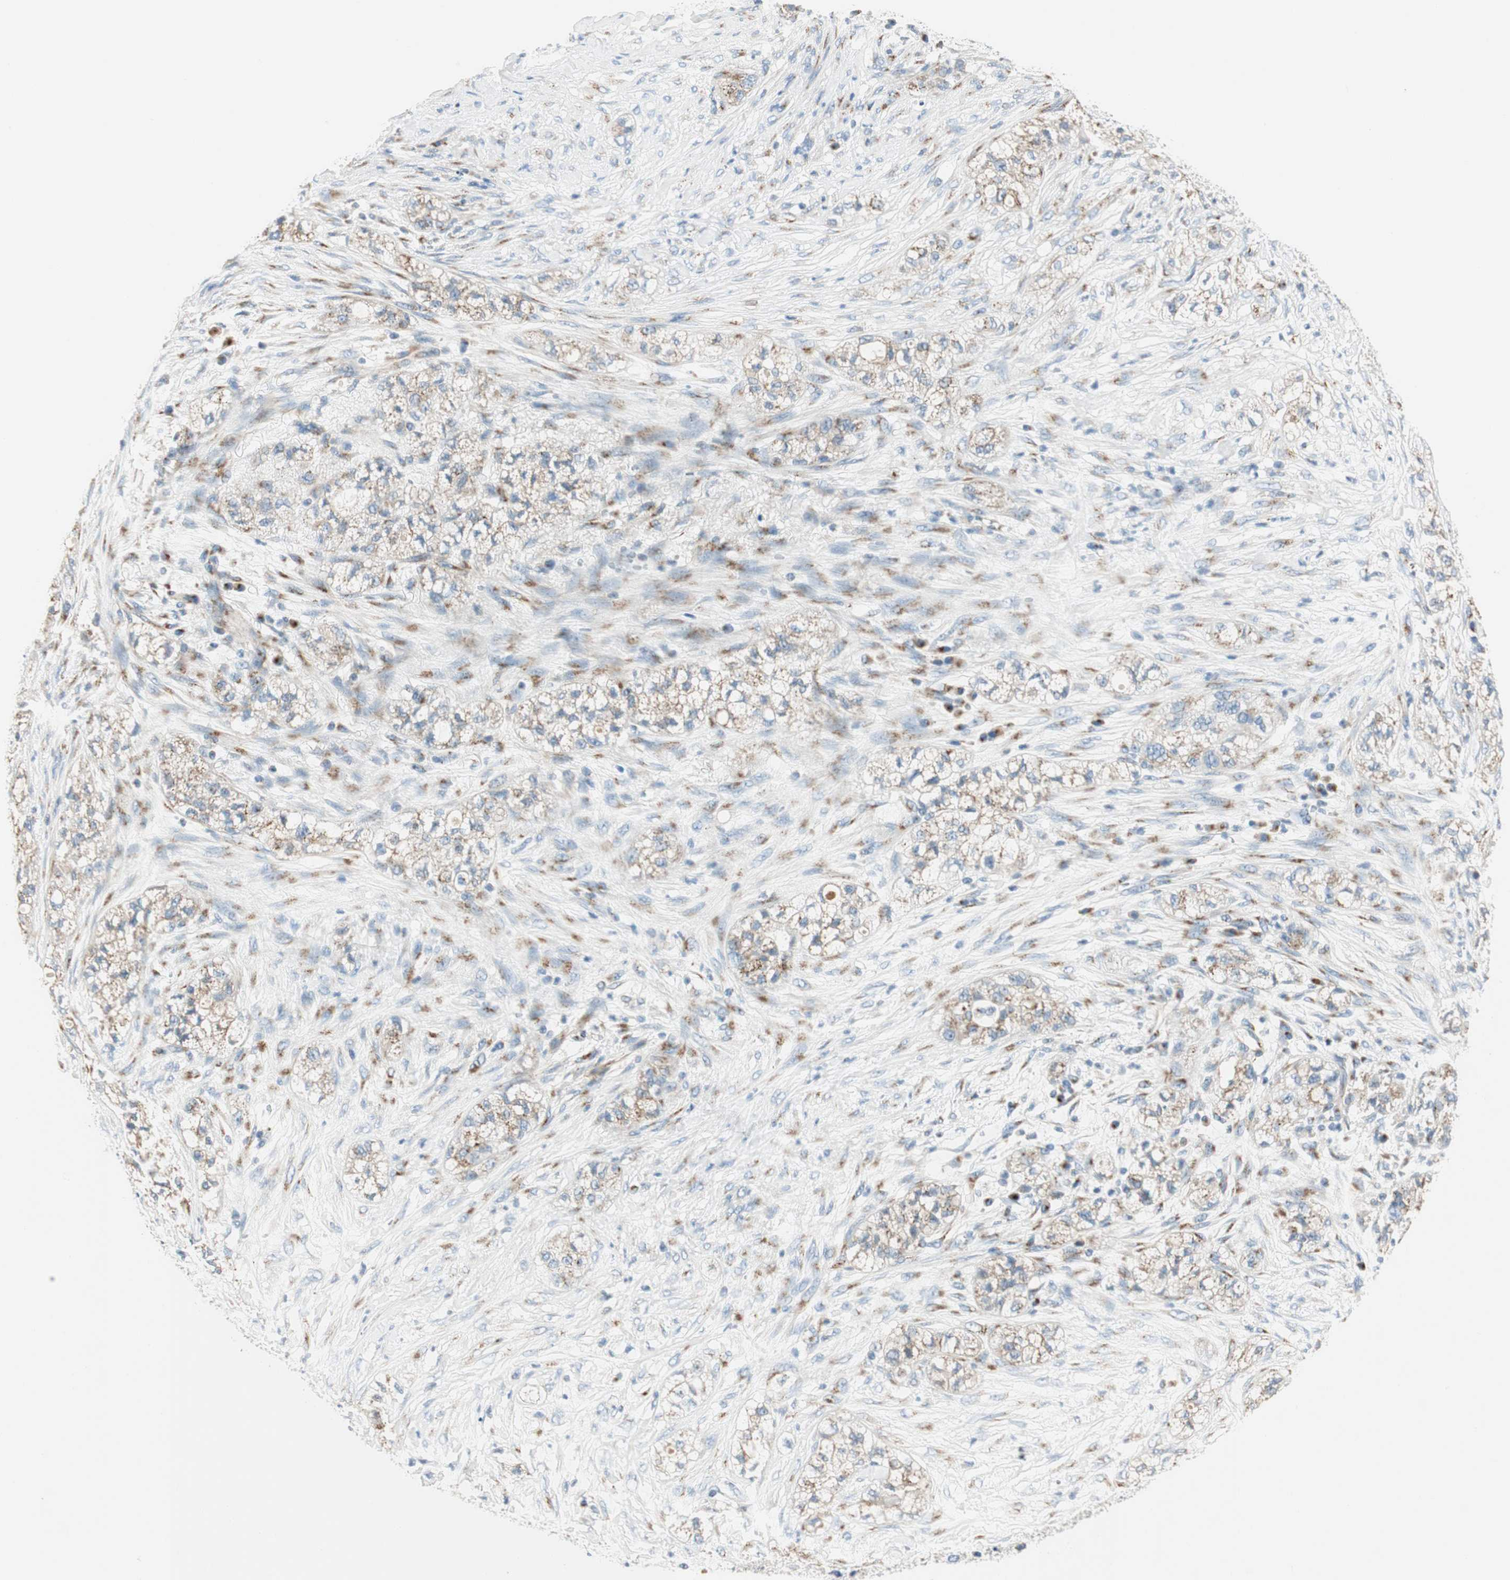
{"staining": {"intensity": "weak", "quantity": ">75%", "location": "cytoplasmic/membranous"}, "tissue": "pancreatic cancer", "cell_type": "Tumor cells", "image_type": "cancer", "snomed": [{"axis": "morphology", "description": "Adenocarcinoma, NOS"}, {"axis": "topography", "description": "Pancreas"}], "caption": "Weak cytoplasmic/membranous positivity is present in approximately >75% of tumor cells in pancreatic cancer. (Brightfield microscopy of DAB IHC at high magnification).", "gene": "TMF1", "patient": {"sex": "female", "age": 78}}